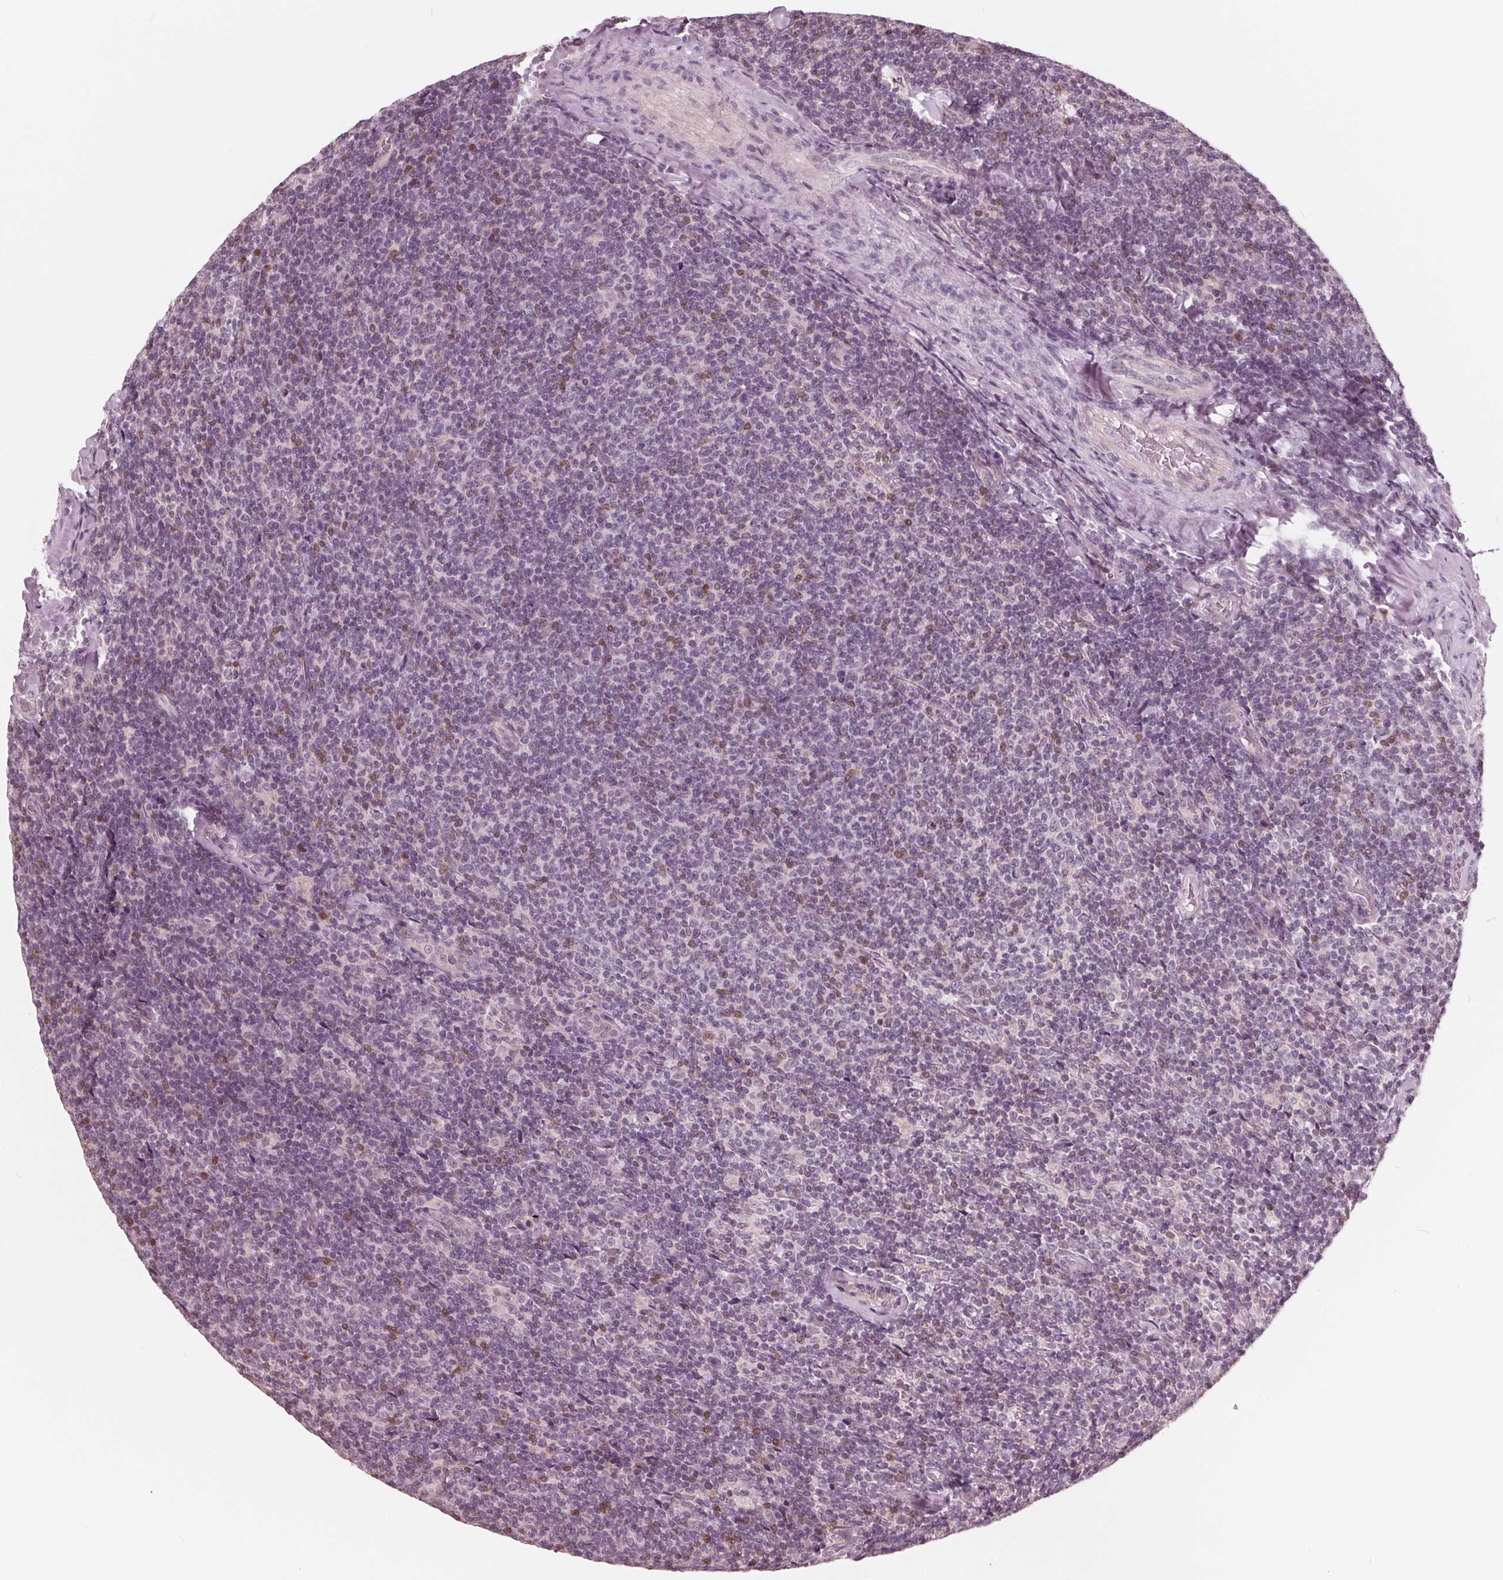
{"staining": {"intensity": "moderate", "quantity": "<25%", "location": "nuclear"}, "tissue": "lymphoma", "cell_type": "Tumor cells", "image_type": "cancer", "snomed": [{"axis": "morphology", "description": "Malignant lymphoma, non-Hodgkin's type, Low grade"}, {"axis": "topography", "description": "Lymph node"}], "caption": "This histopathology image reveals immunohistochemistry (IHC) staining of human lymphoma, with low moderate nuclear staining in about <25% of tumor cells.", "gene": "ING3", "patient": {"sex": "male", "age": 52}}